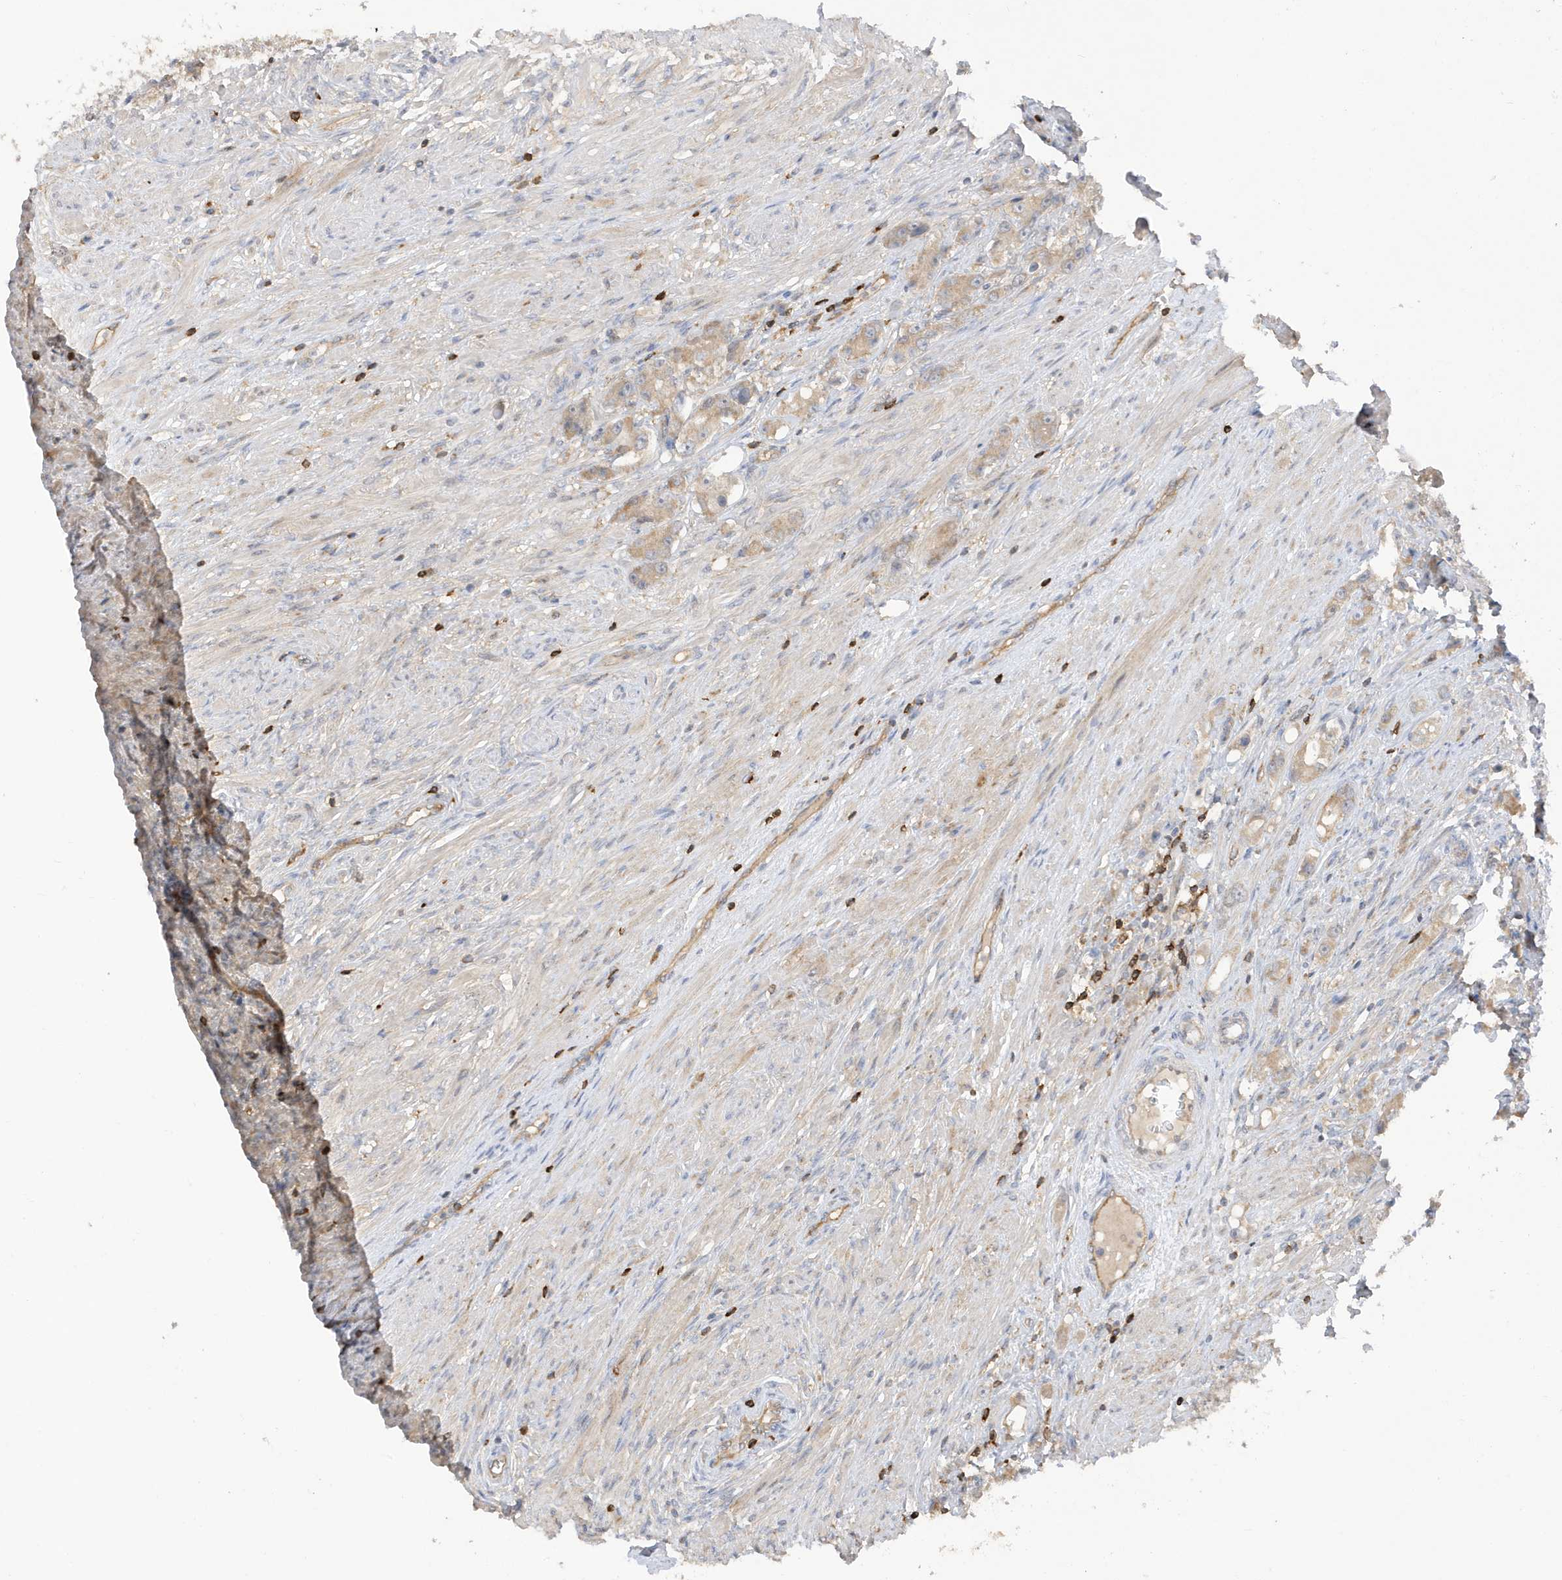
{"staining": {"intensity": "weak", "quantity": "<25%", "location": "cytoplasmic/membranous"}, "tissue": "prostate cancer", "cell_type": "Tumor cells", "image_type": "cancer", "snomed": [{"axis": "morphology", "description": "Adenocarcinoma, High grade"}, {"axis": "topography", "description": "Prostate"}], "caption": "IHC of prostate cancer displays no expression in tumor cells.", "gene": "PHACTR2", "patient": {"sex": "male", "age": 63}}